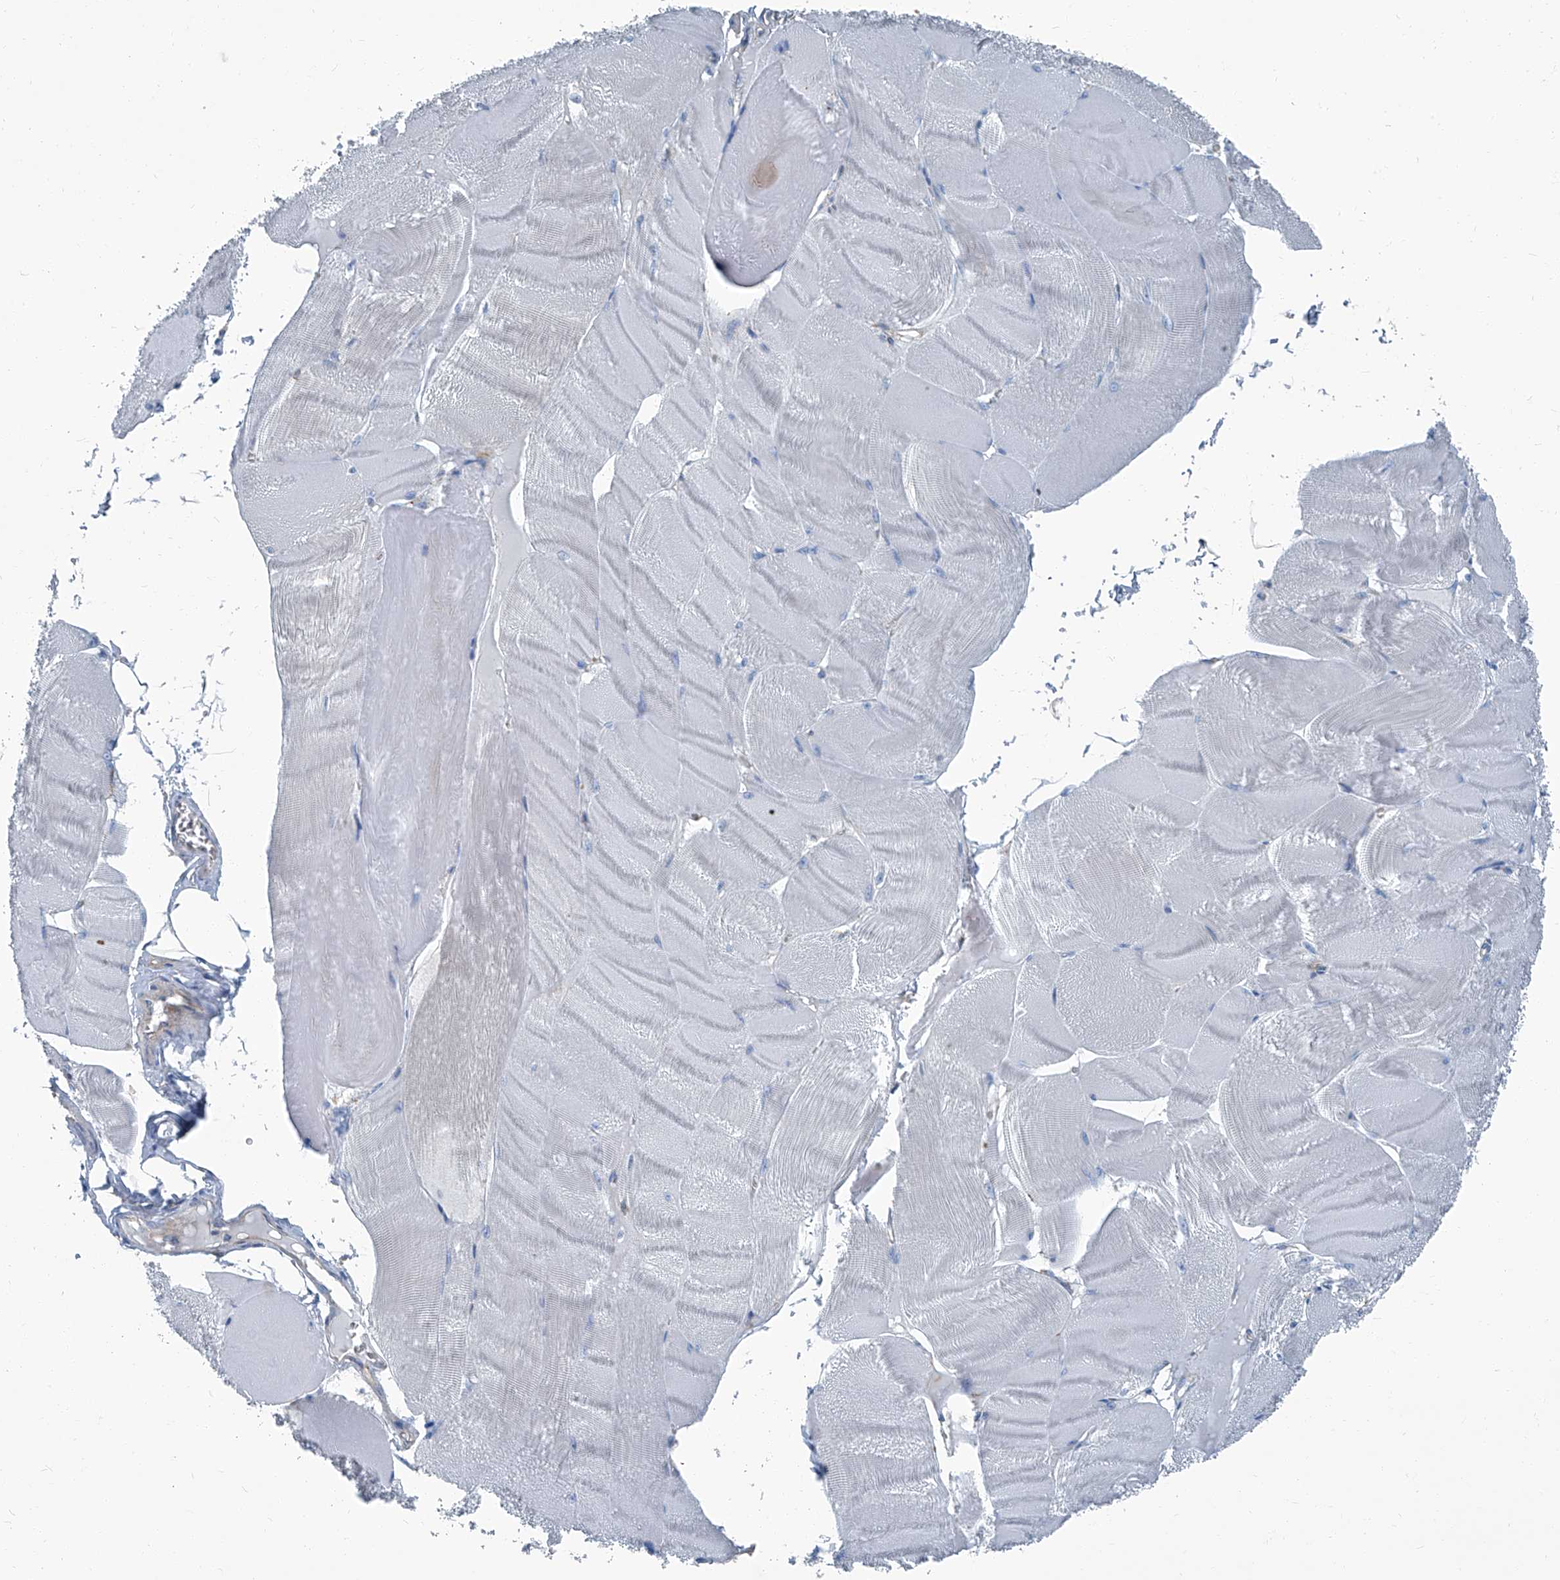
{"staining": {"intensity": "negative", "quantity": "none", "location": "none"}, "tissue": "skeletal muscle", "cell_type": "Myocytes", "image_type": "normal", "snomed": [{"axis": "morphology", "description": "Normal tissue, NOS"}, {"axis": "morphology", "description": "Basal cell carcinoma"}, {"axis": "topography", "description": "Skeletal muscle"}], "caption": "Immunohistochemical staining of benign skeletal muscle reveals no significant staining in myocytes. (DAB immunohistochemistry visualized using brightfield microscopy, high magnification).", "gene": "SEPTIN7", "patient": {"sex": "female", "age": 64}}